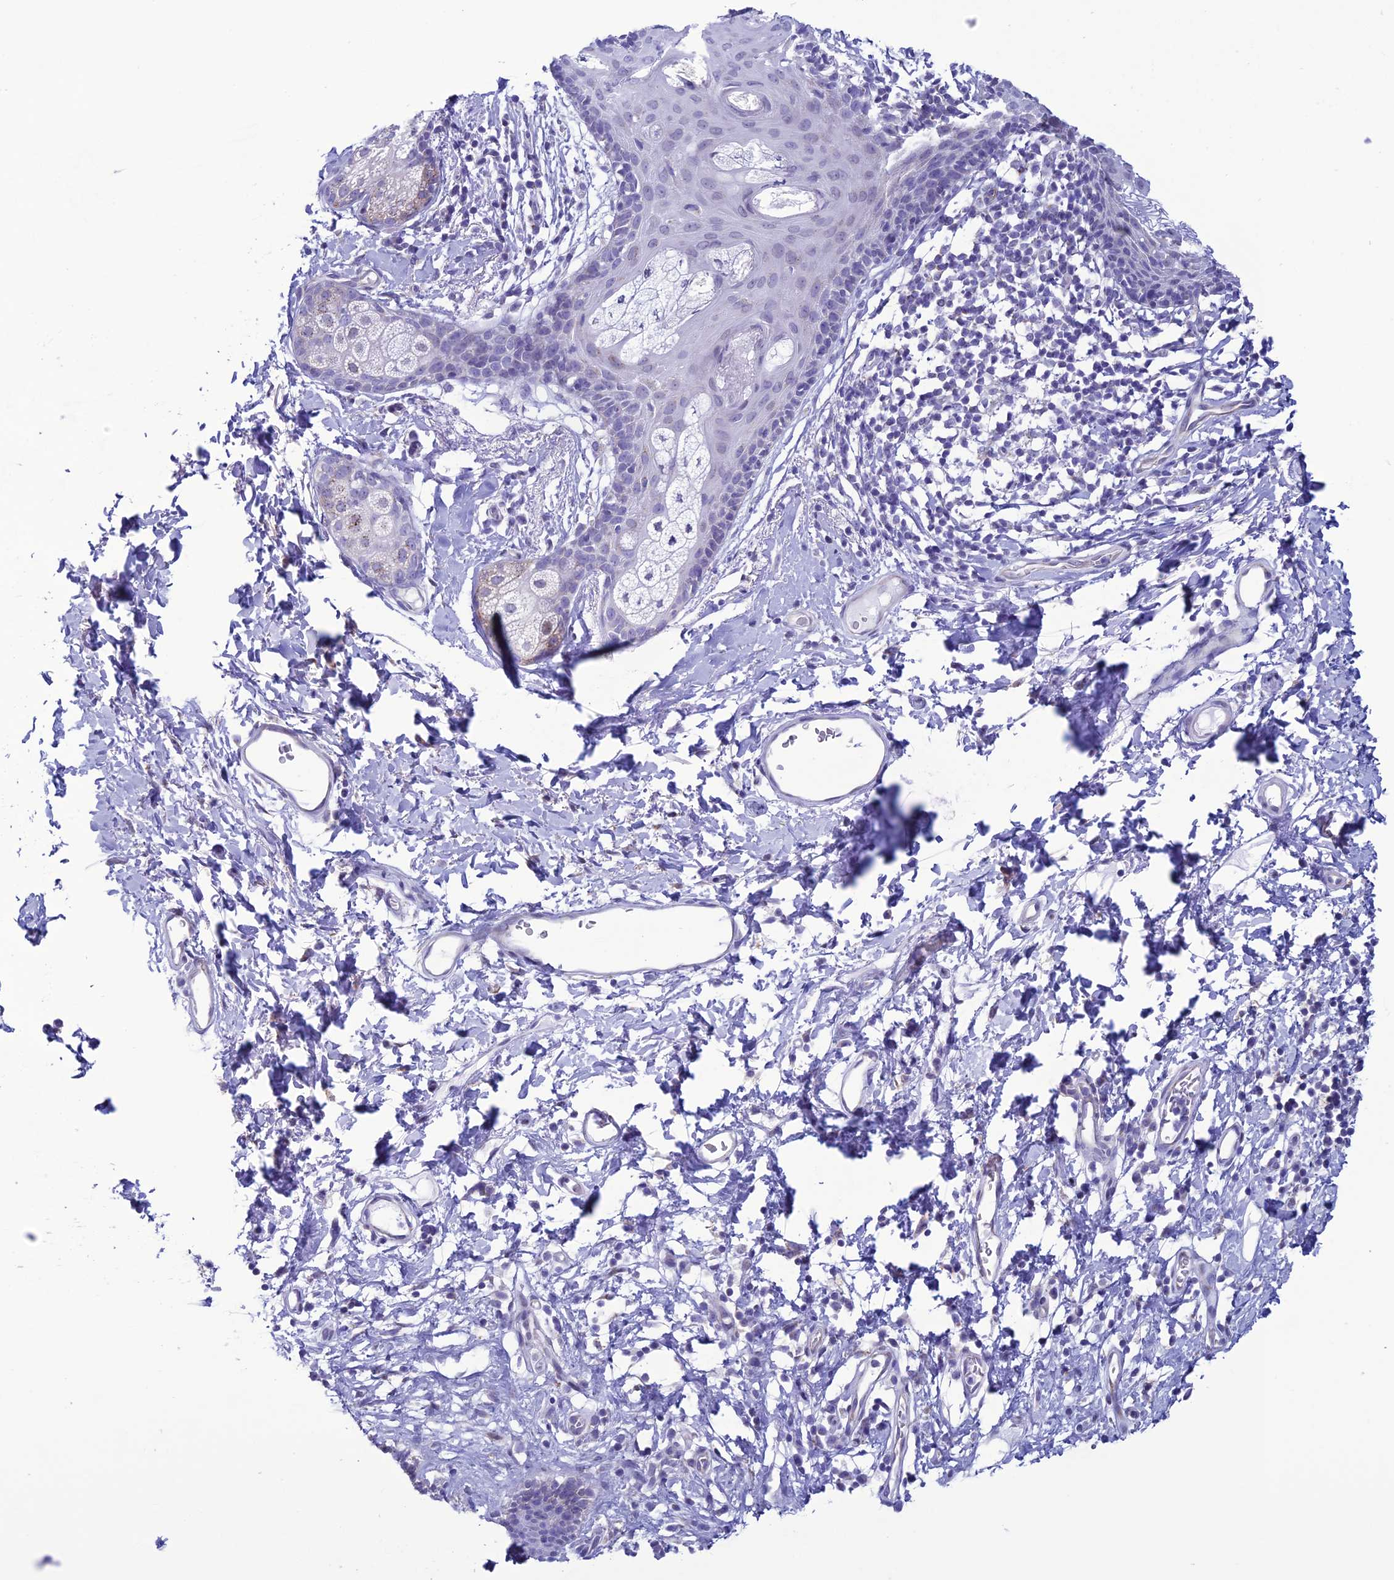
{"staining": {"intensity": "negative", "quantity": "none", "location": "none"}, "tissue": "skin", "cell_type": "Epidermal cells", "image_type": "normal", "snomed": [{"axis": "morphology", "description": "Normal tissue, NOS"}, {"axis": "topography", "description": "Vulva"}], "caption": "DAB (3,3'-diaminobenzidine) immunohistochemical staining of benign human skin demonstrates no significant positivity in epidermal cells.", "gene": "CFAP210", "patient": {"sex": "female", "age": 66}}